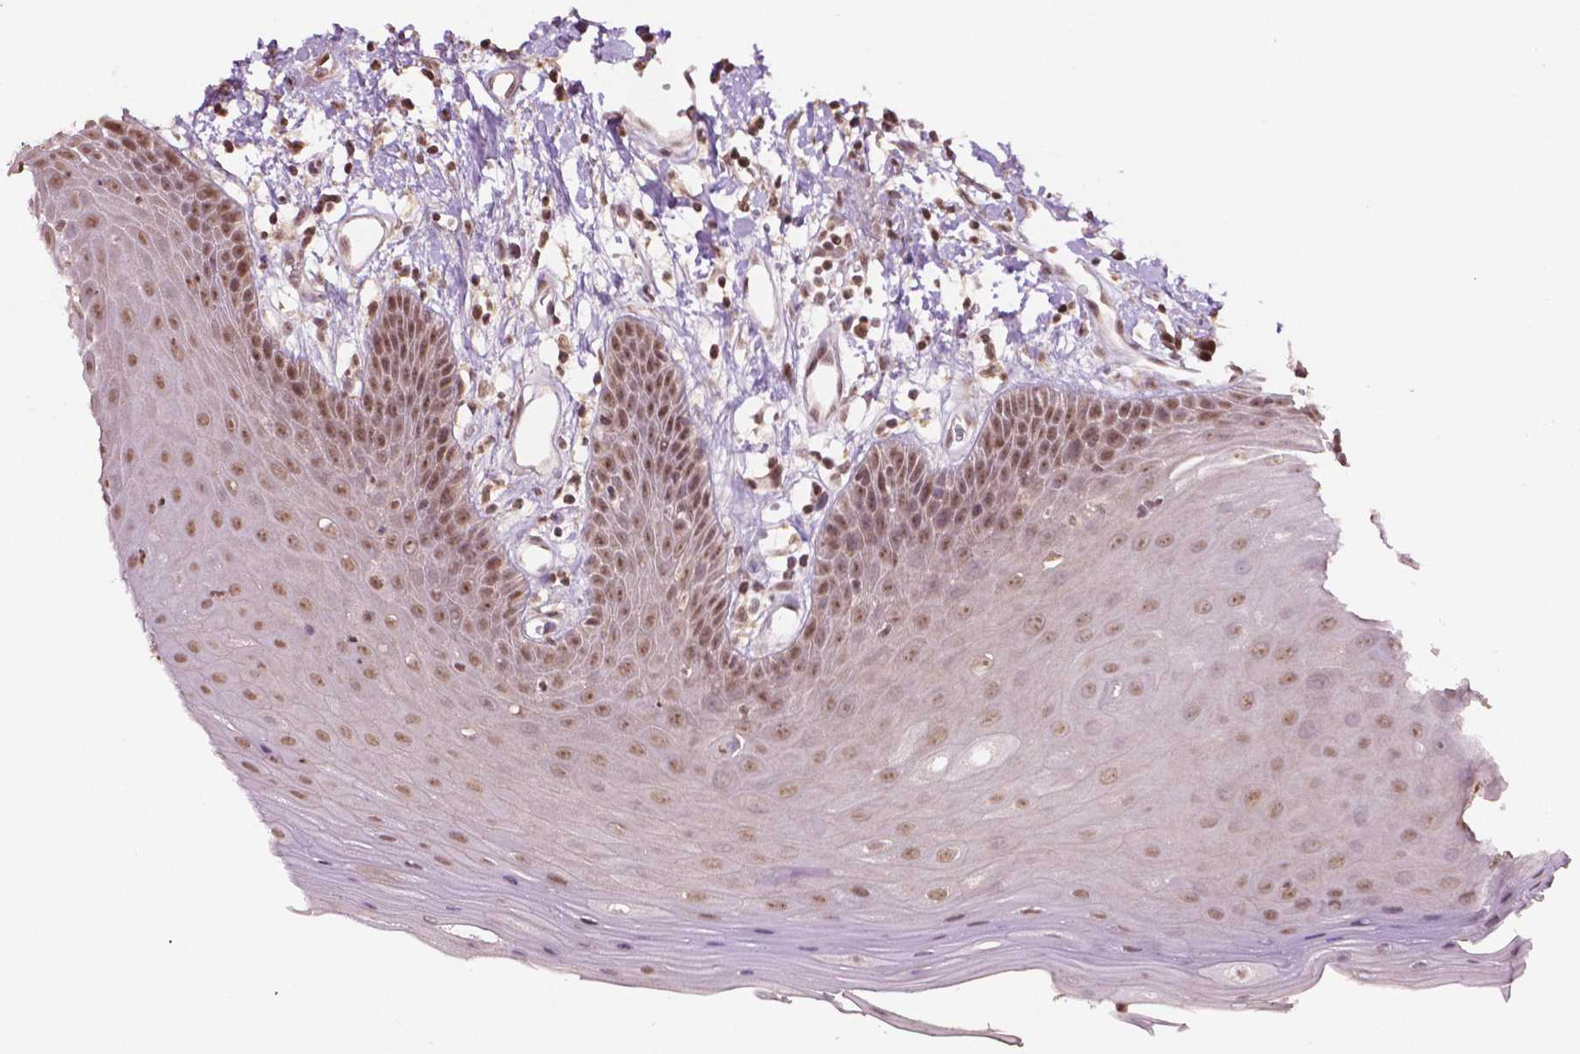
{"staining": {"intensity": "moderate", "quantity": ">75%", "location": "nuclear"}, "tissue": "oral mucosa", "cell_type": "Squamous epithelial cells", "image_type": "normal", "snomed": [{"axis": "morphology", "description": "Normal tissue, NOS"}, {"axis": "topography", "description": "Oral tissue"}, {"axis": "topography", "description": "Tounge, NOS"}], "caption": "Immunohistochemistry staining of normal oral mucosa, which displays medium levels of moderate nuclear expression in about >75% of squamous epithelial cells indicating moderate nuclear protein positivity. The staining was performed using DAB (3,3'-diaminobenzidine) (brown) for protein detection and nuclei were counterstained in hematoxylin (blue).", "gene": "DEK", "patient": {"sex": "female", "age": 59}}